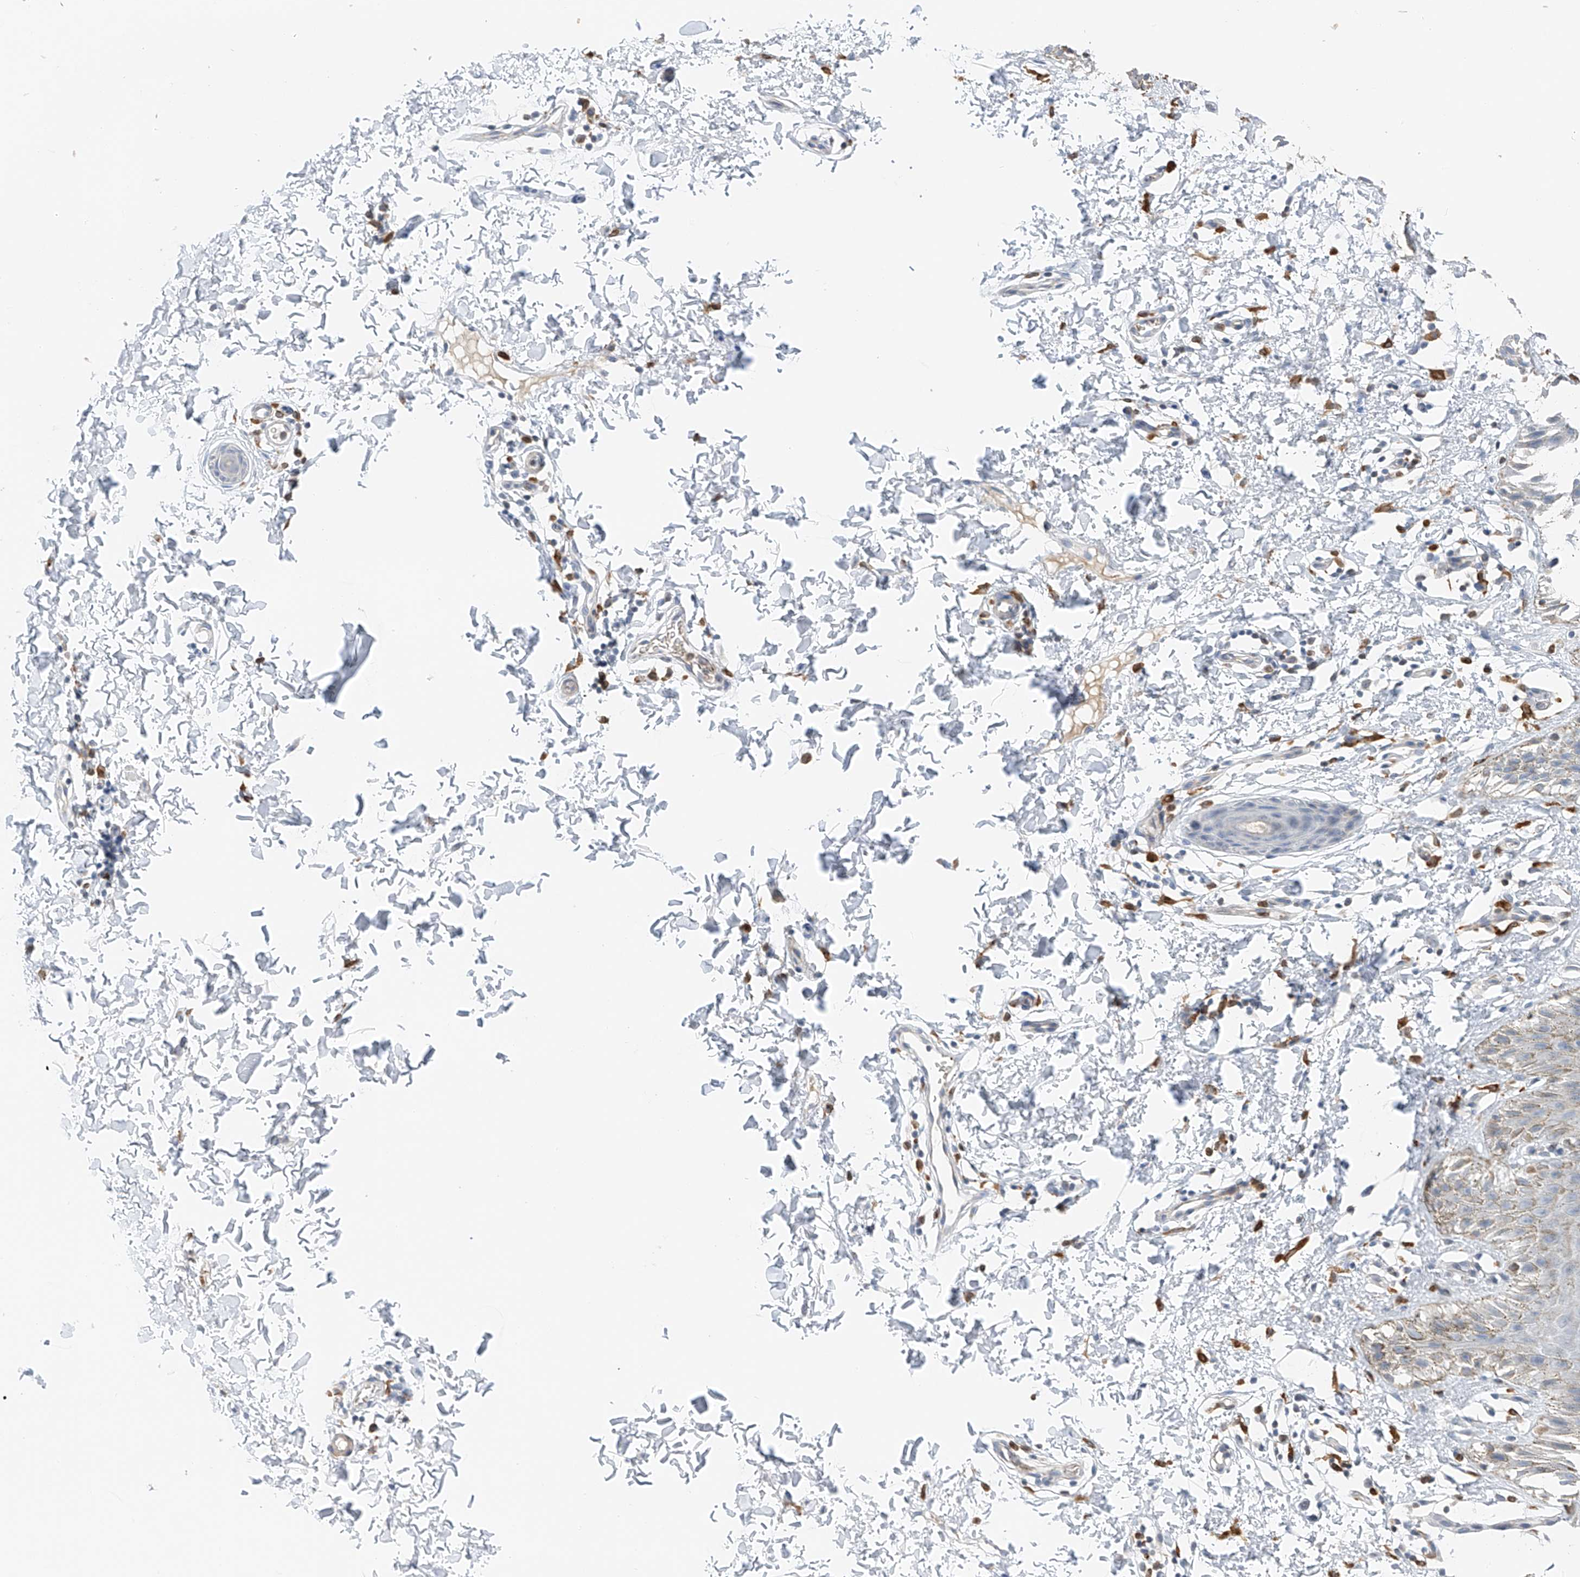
{"staining": {"intensity": "weak", "quantity": "<25%", "location": "cytoplasmic/membranous"}, "tissue": "skin", "cell_type": "Epidermal cells", "image_type": "normal", "snomed": [{"axis": "morphology", "description": "Normal tissue, NOS"}, {"axis": "topography", "description": "Anal"}], "caption": "IHC micrograph of unremarkable skin: human skin stained with DAB (3,3'-diaminobenzidine) displays no significant protein staining in epidermal cells.", "gene": "TBXAS1", "patient": {"sex": "male", "age": 44}}